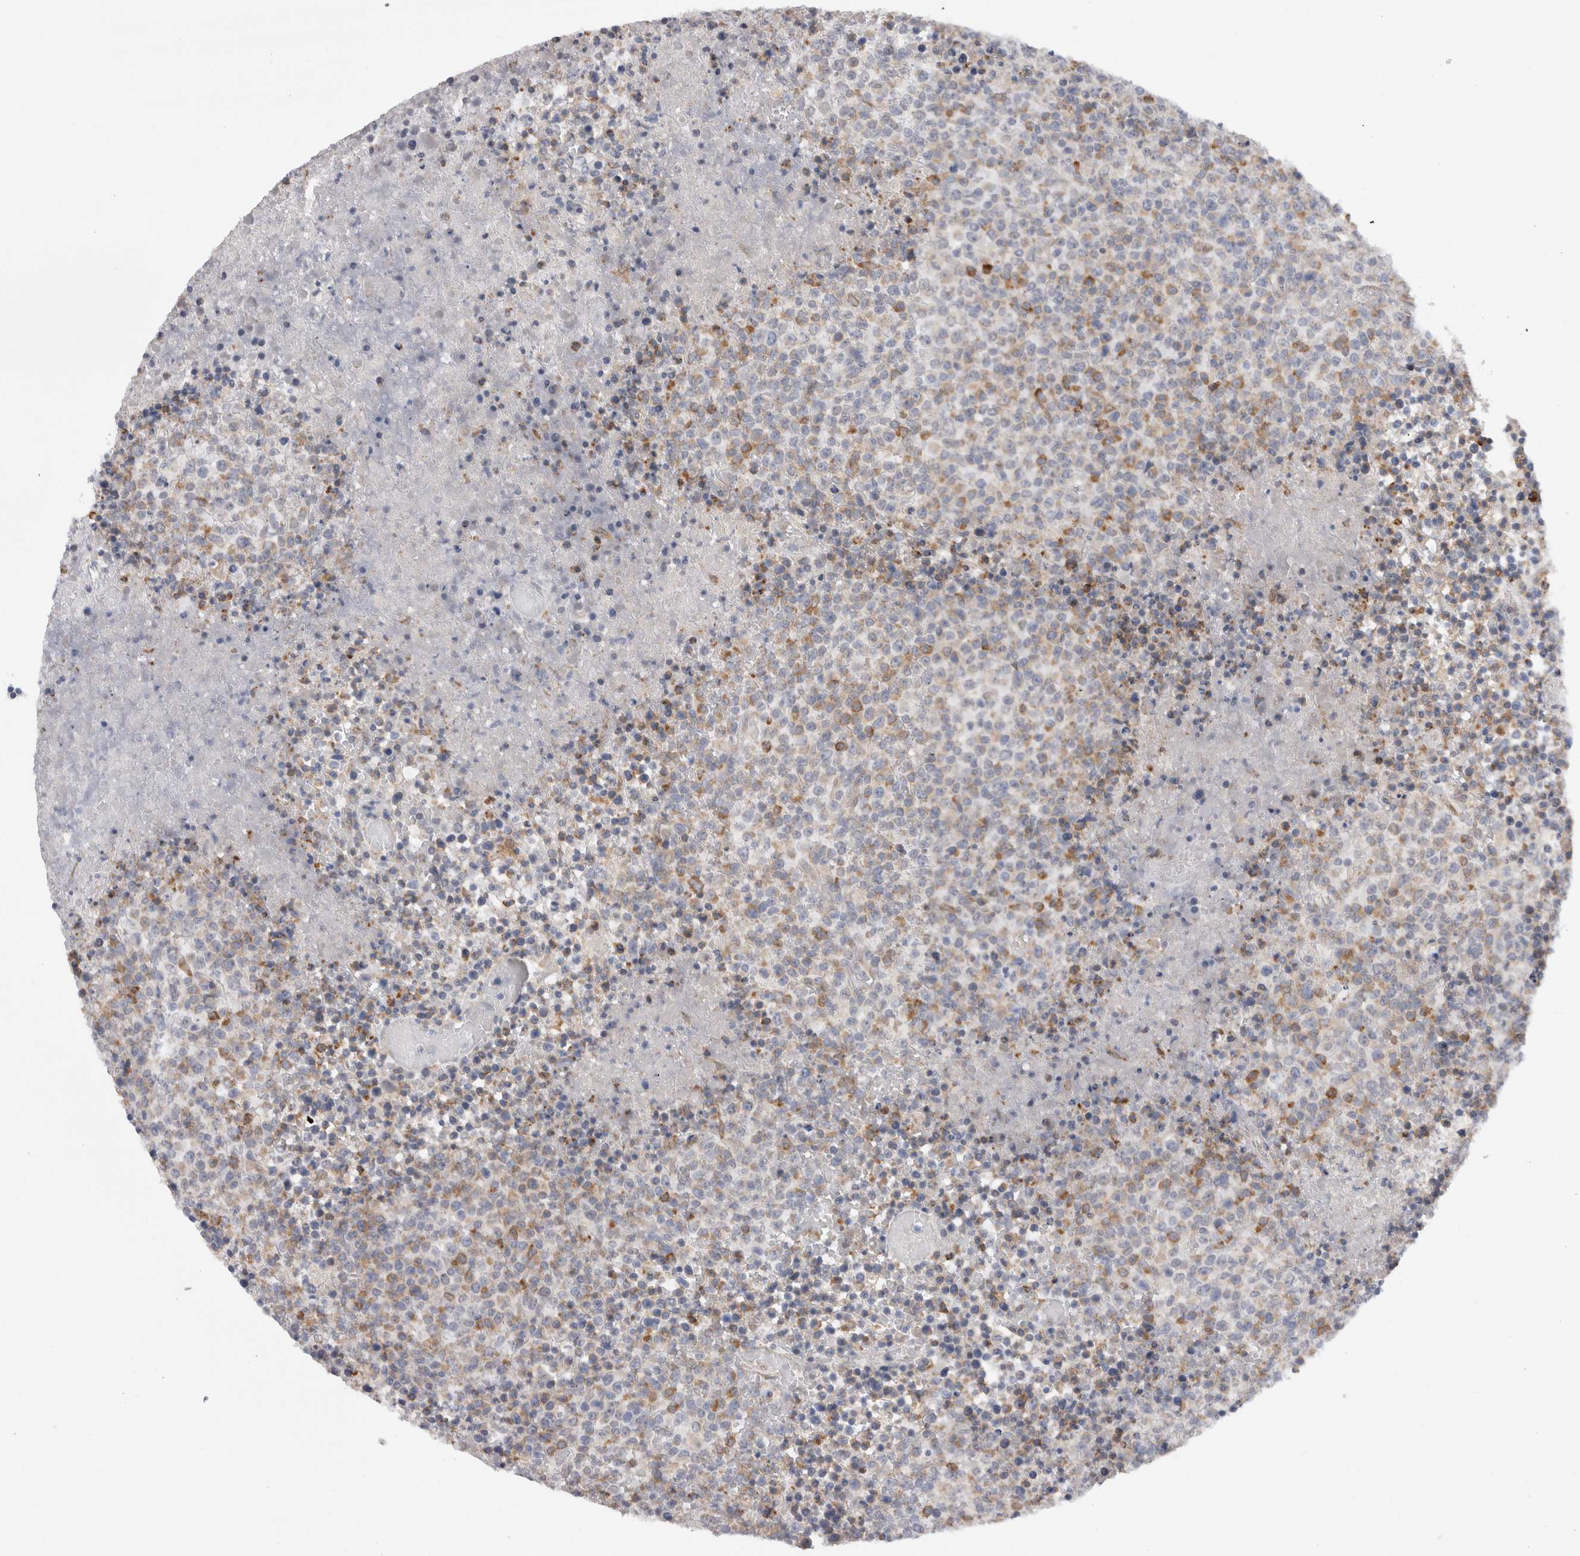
{"staining": {"intensity": "moderate", "quantity": "<25%", "location": "cytoplasmic/membranous"}, "tissue": "lymphoma", "cell_type": "Tumor cells", "image_type": "cancer", "snomed": [{"axis": "morphology", "description": "Malignant lymphoma, non-Hodgkin's type, High grade"}, {"axis": "topography", "description": "Lymph node"}], "caption": "Protein staining by IHC exhibits moderate cytoplasmic/membranous staining in approximately <25% of tumor cells in lymphoma.", "gene": "VCPIP1", "patient": {"sex": "male", "age": 13}}